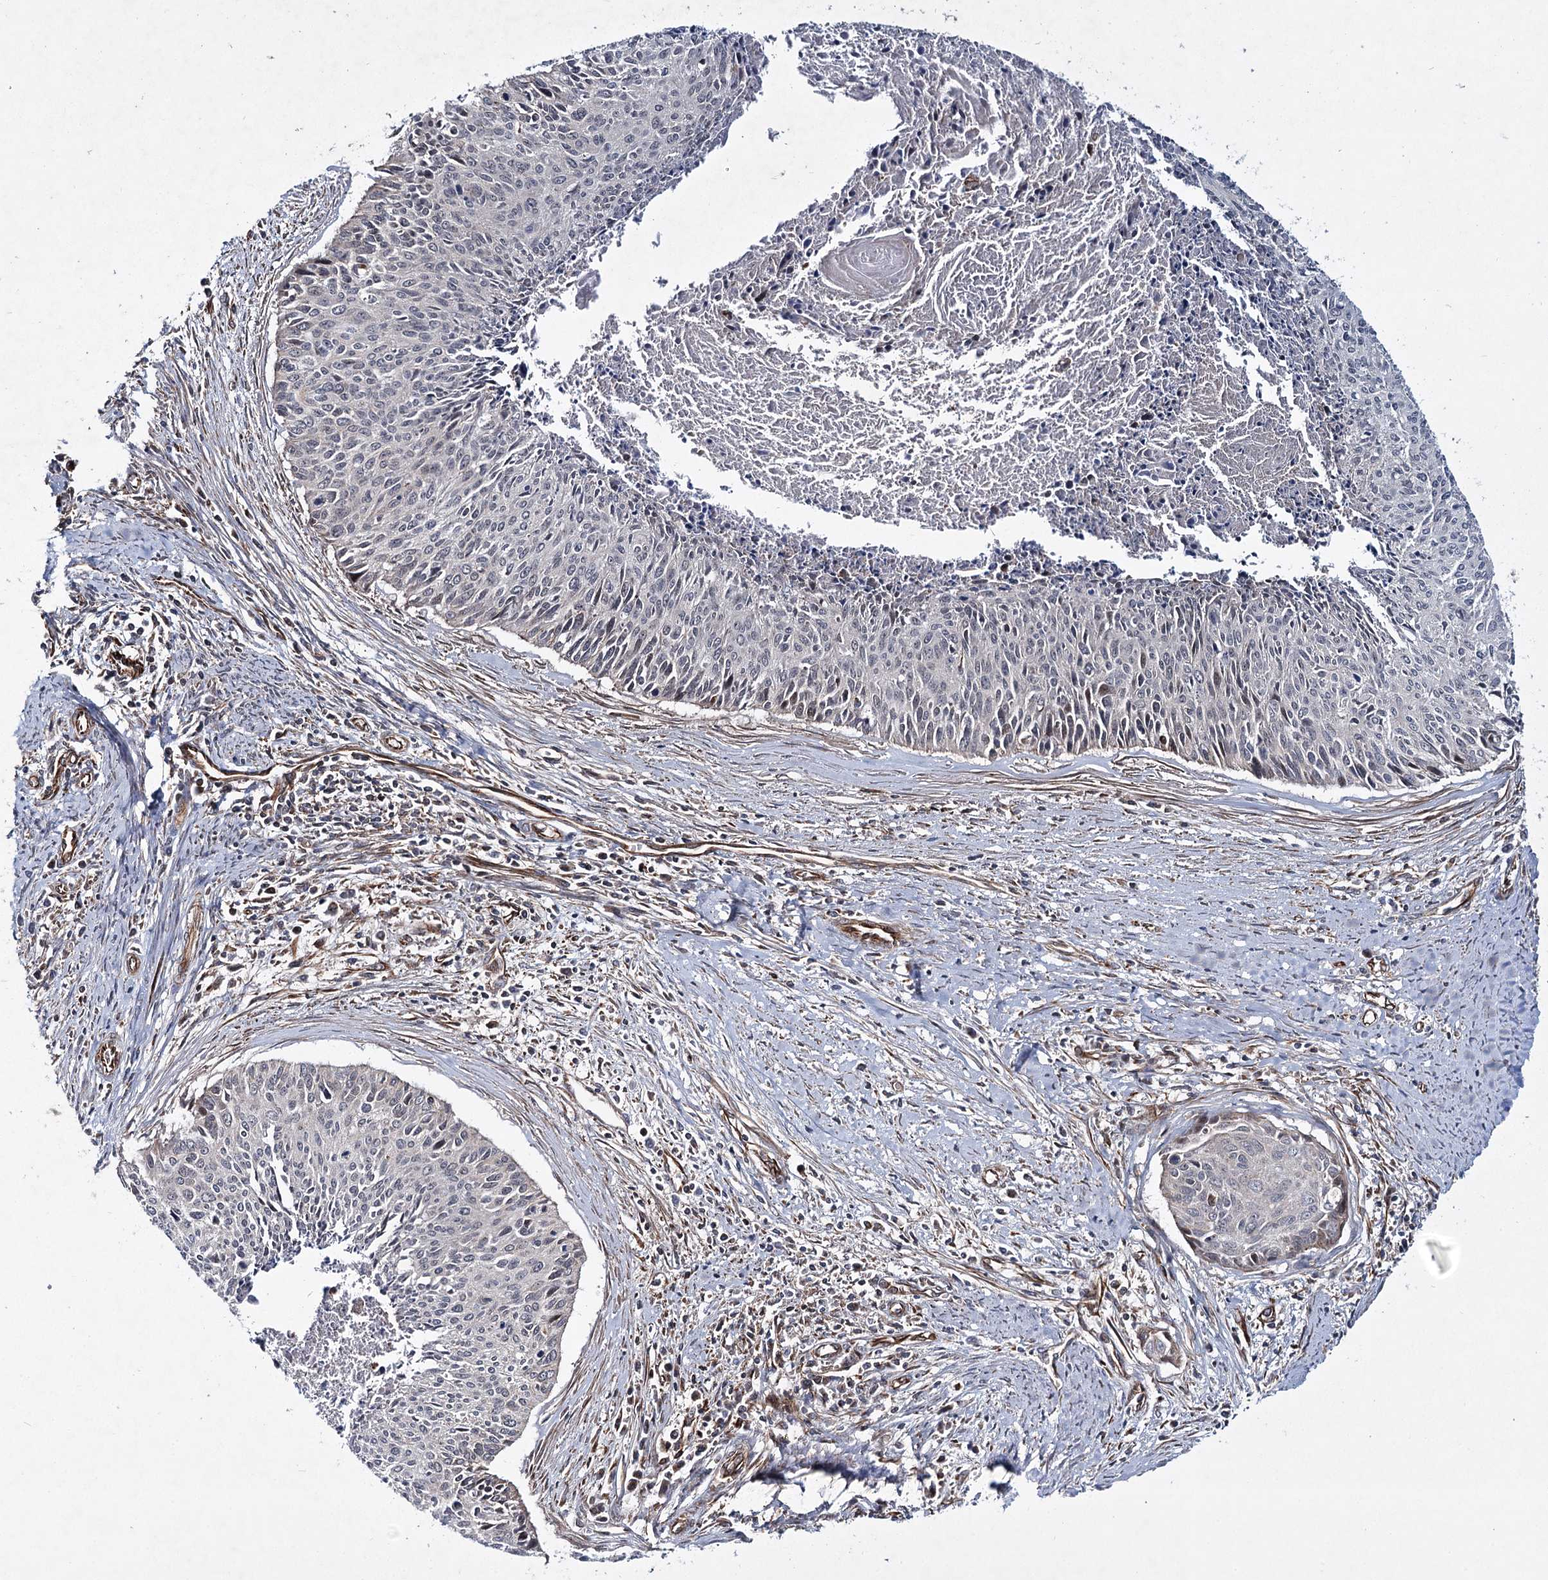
{"staining": {"intensity": "negative", "quantity": "none", "location": "none"}, "tissue": "cervical cancer", "cell_type": "Tumor cells", "image_type": "cancer", "snomed": [{"axis": "morphology", "description": "Squamous cell carcinoma, NOS"}, {"axis": "topography", "description": "Cervix"}], "caption": "Protein analysis of cervical cancer (squamous cell carcinoma) exhibits no significant staining in tumor cells.", "gene": "DPEP2", "patient": {"sex": "female", "age": 55}}